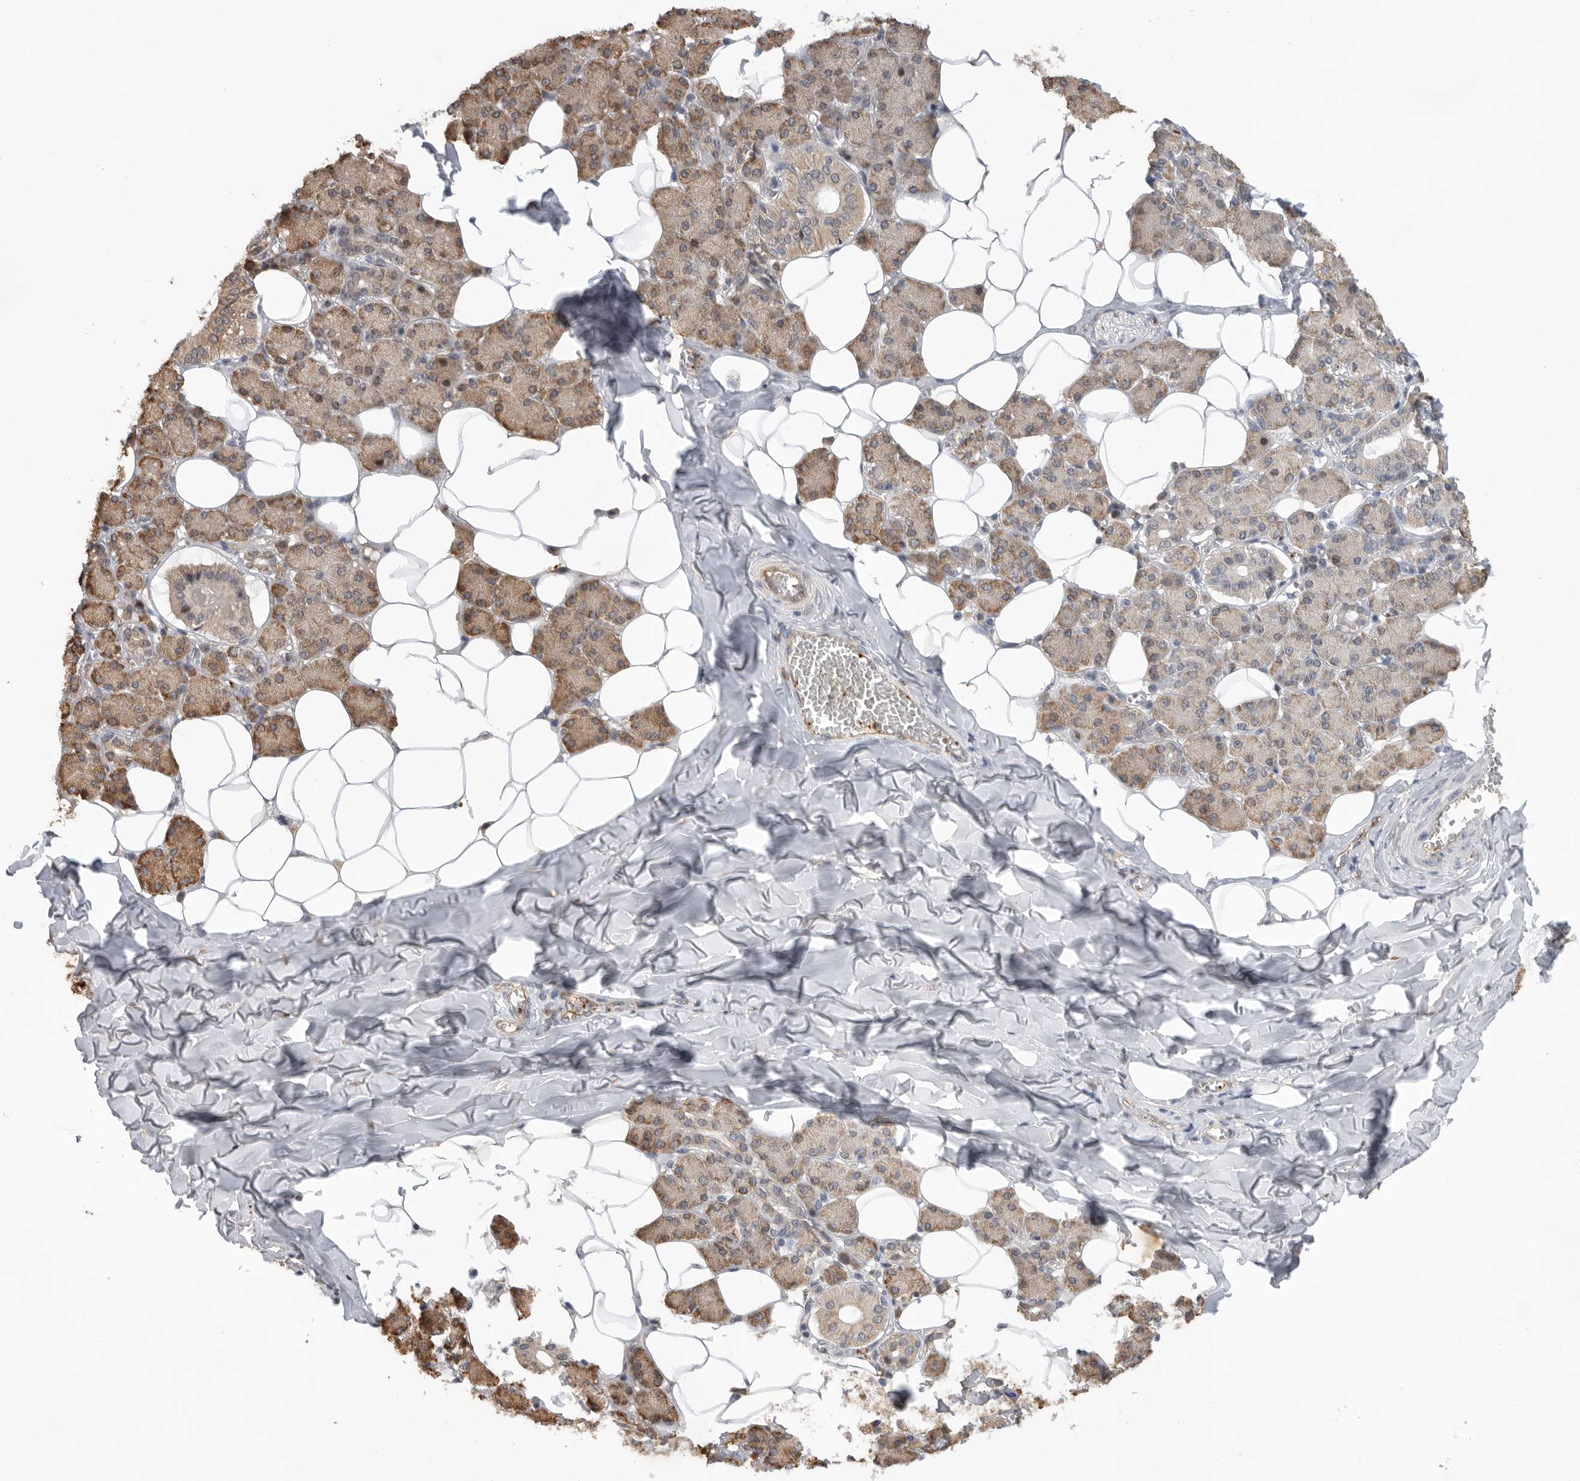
{"staining": {"intensity": "moderate", "quantity": "25%-75%", "location": "cytoplasmic/membranous"}, "tissue": "salivary gland", "cell_type": "Glandular cells", "image_type": "normal", "snomed": [{"axis": "morphology", "description": "Normal tissue, NOS"}, {"axis": "topography", "description": "Salivary gland"}], "caption": "The immunohistochemical stain shows moderate cytoplasmic/membranous positivity in glandular cells of unremarkable salivary gland.", "gene": "CDC42BPB", "patient": {"sex": "female", "age": 33}}